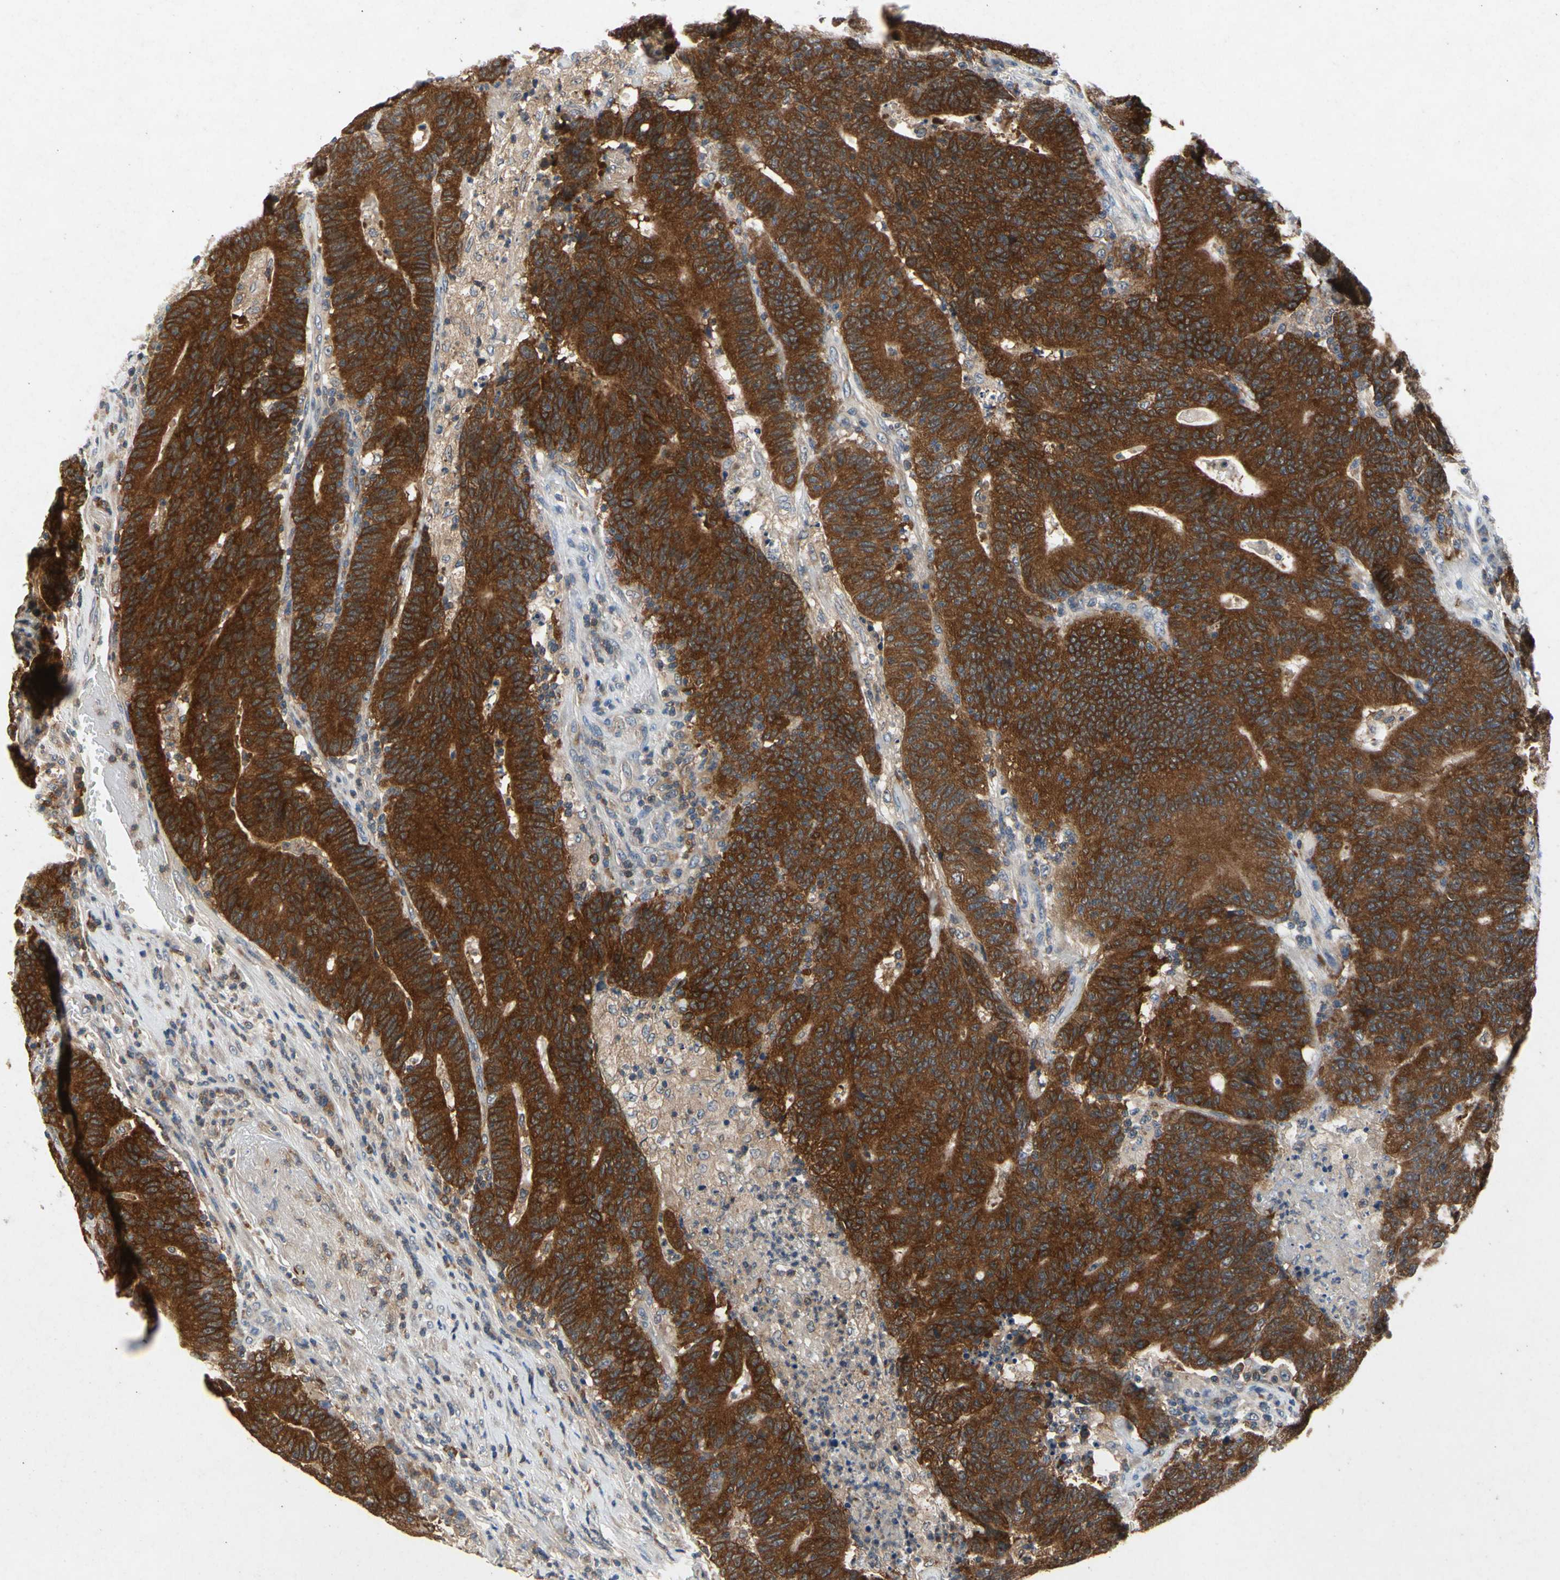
{"staining": {"intensity": "strong", "quantity": ">75%", "location": "cytoplasmic/membranous"}, "tissue": "colorectal cancer", "cell_type": "Tumor cells", "image_type": "cancer", "snomed": [{"axis": "morphology", "description": "Normal tissue, NOS"}, {"axis": "morphology", "description": "Adenocarcinoma, NOS"}, {"axis": "topography", "description": "Colon"}], "caption": "Brown immunohistochemical staining in human colorectal cancer (adenocarcinoma) exhibits strong cytoplasmic/membranous staining in about >75% of tumor cells.", "gene": "RPS6KA1", "patient": {"sex": "female", "age": 75}}